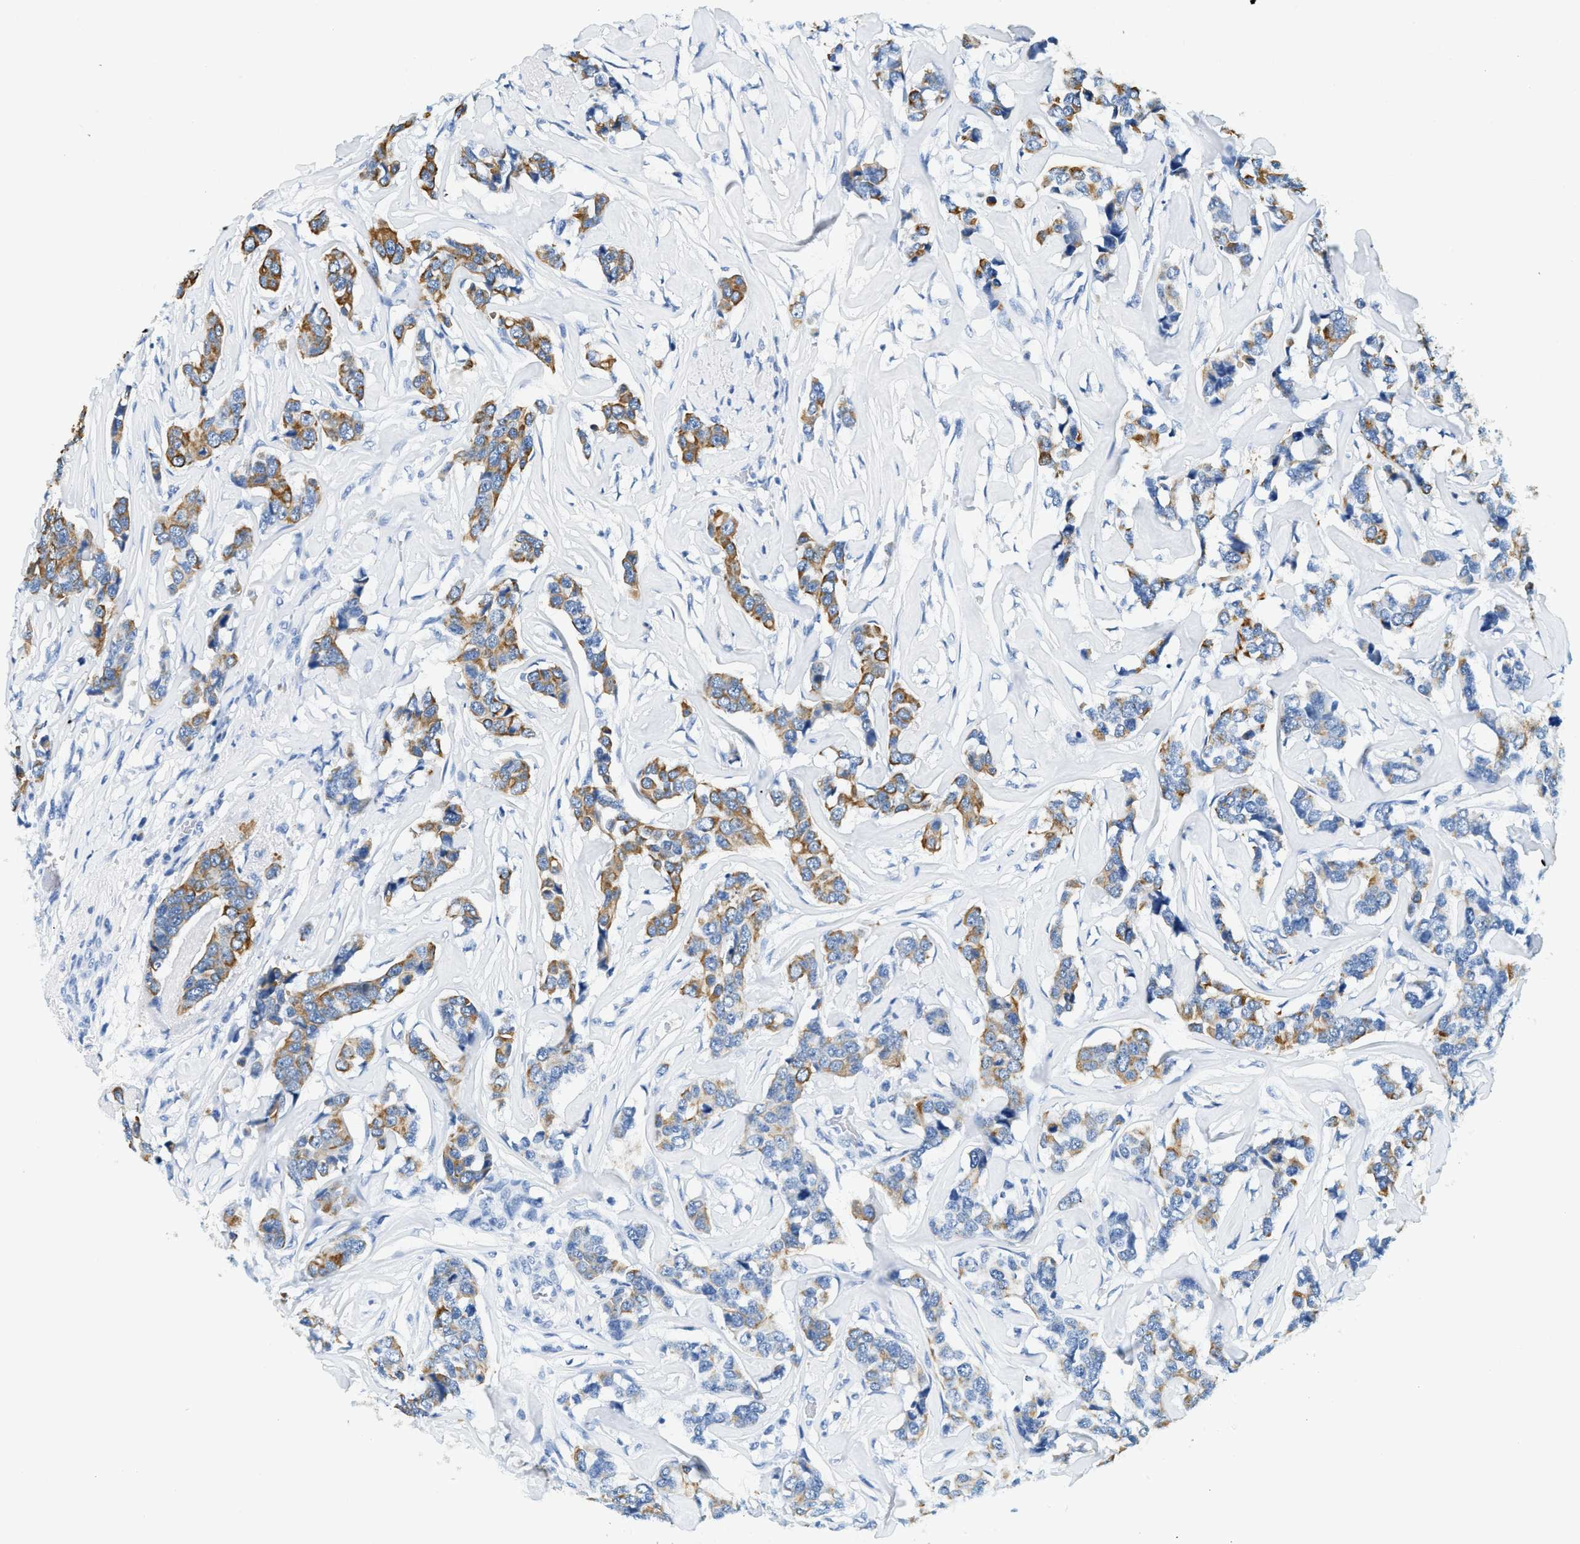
{"staining": {"intensity": "moderate", "quantity": "25%-75%", "location": "cytoplasmic/membranous"}, "tissue": "breast cancer", "cell_type": "Tumor cells", "image_type": "cancer", "snomed": [{"axis": "morphology", "description": "Lobular carcinoma"}, {"axis": "topography", "description": "Breast"}], "caption": "The immunohistochemical stain highlights moderate cytoplasmic/membranous expression in tumor cells of breast cancer tissue. Nuclei are stained in blue.", "gene": "STXBP2", "patient": {"sex": "female", "age": 59}}